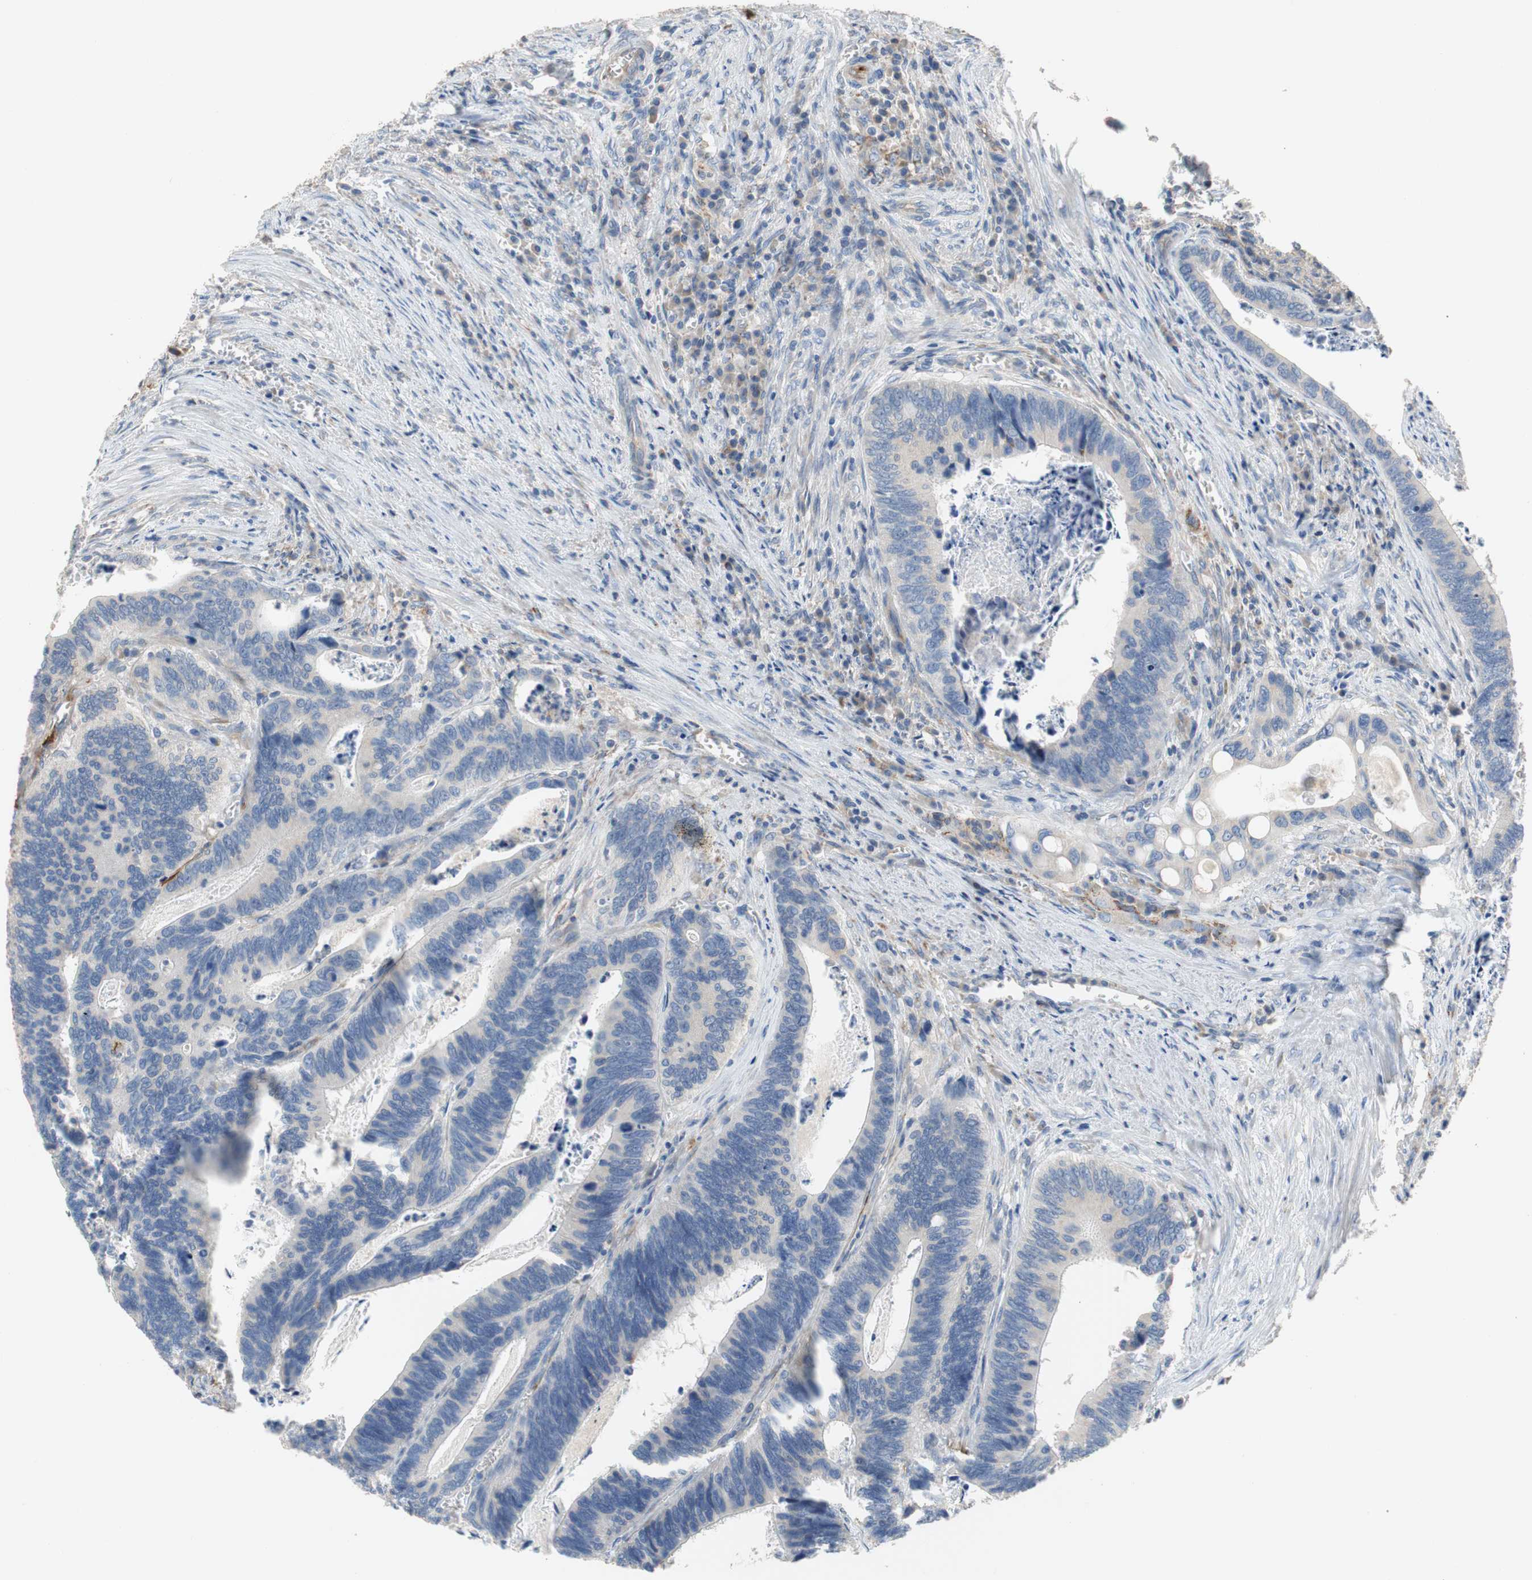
{"staining": {"intensity": "negative", "quantity": "none", "location": "none"}, "tissue": "colorectal cancer", "cell_type": "Tumor cells", "image_type": "cancer", "snomed": [{"axis": "morphology", "description": "Adenocarcinoma, NOS"}, {"axis": "topography", "description": "Colon"}], "caption": "IHC of colorectal adenocarcinoma exhibits no expression in tumor cells.", "gene": "ALPL", "patient": {"sex": "male", "age": 72}}